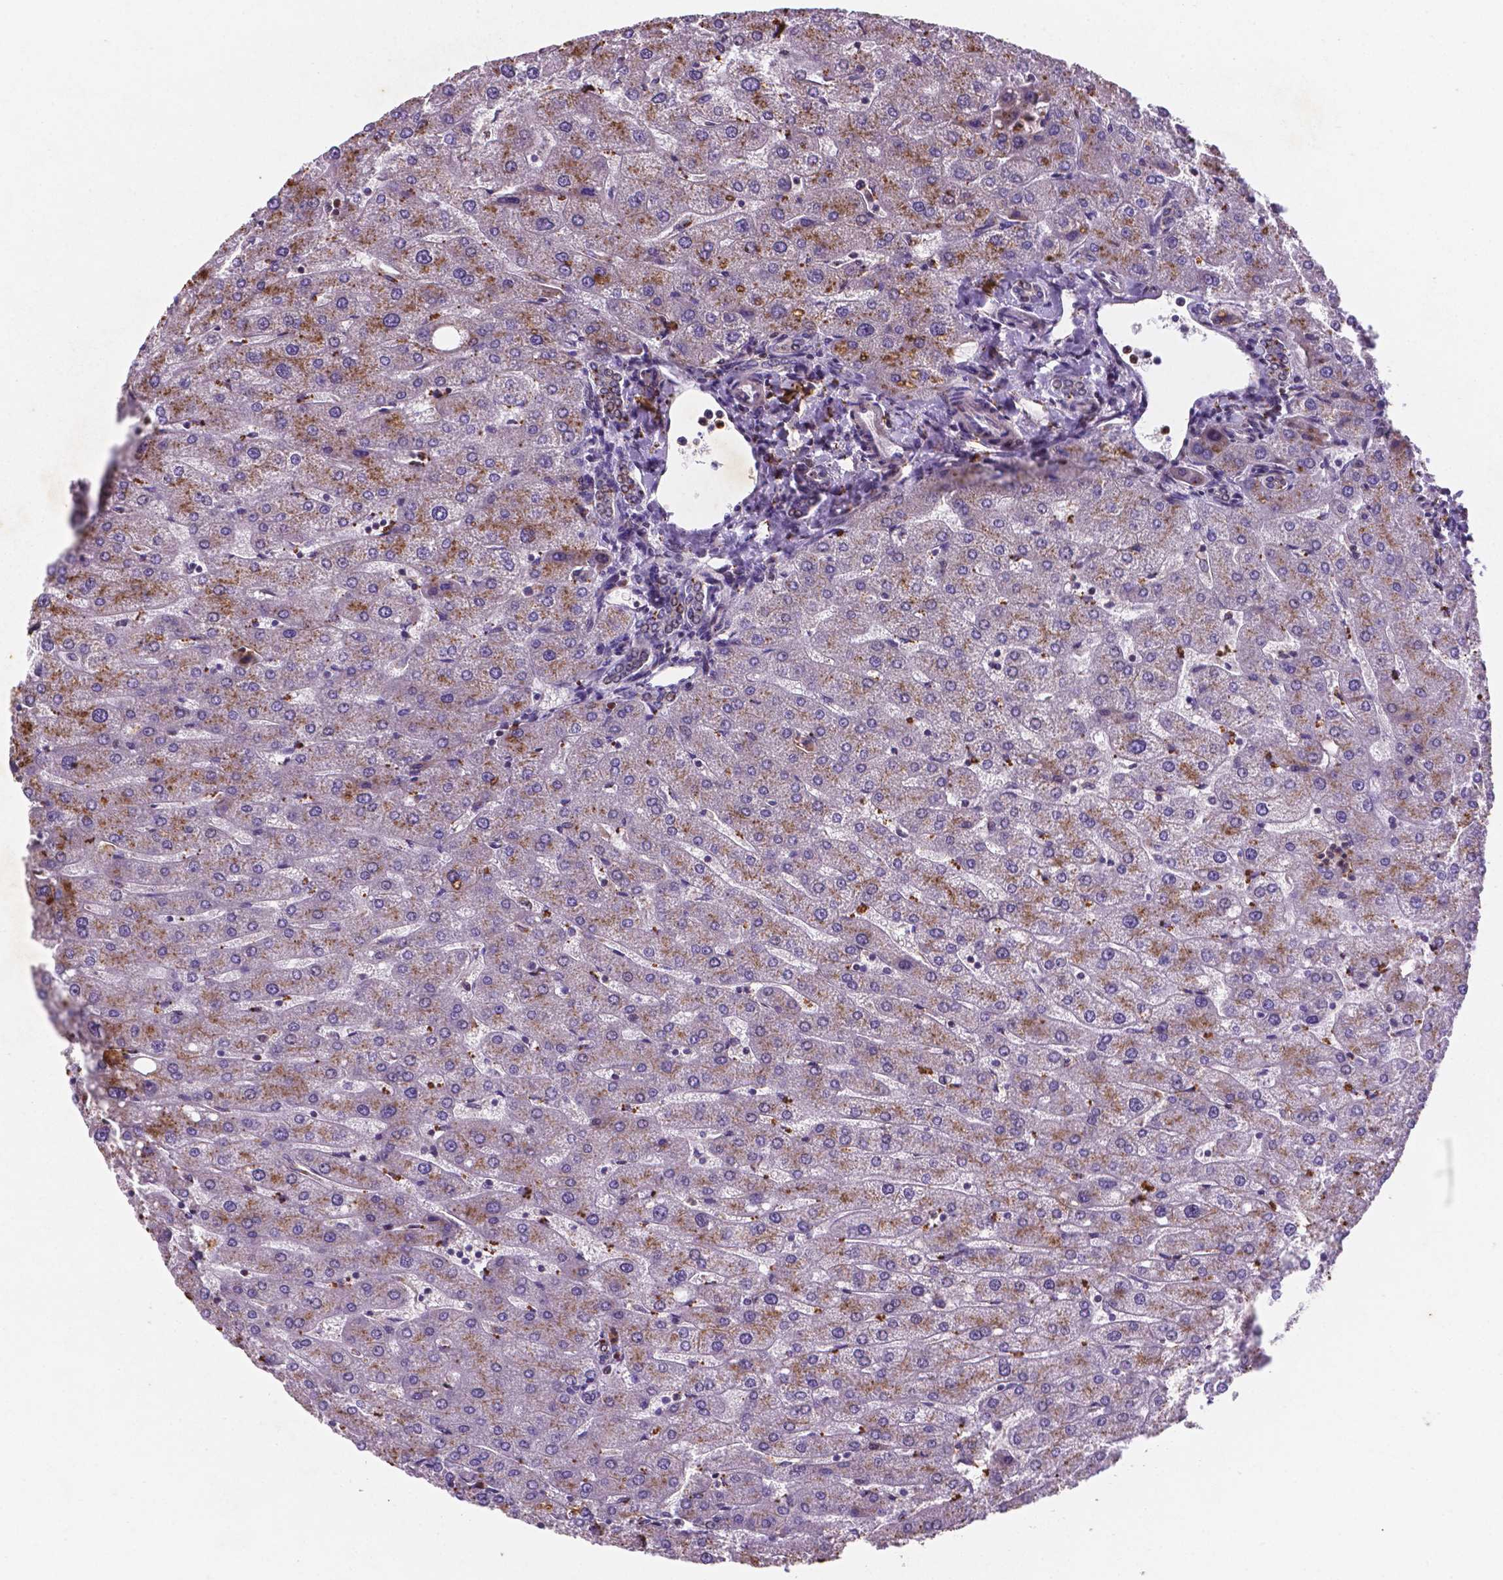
{"staining": {"intensity": "weak", "quantity": "<25%", "location": "cytoplasmic/membranous,nuclear"}, "tissue": "liver", "cell_type": "Cholangiocytes", "image_type": "normal", "snomed": [{"axis": "morphology", "description": "Normal tissue, NOS"}, {"axis": "topography", "description": "Liver"}], "caption": "Immunohistochemical staining of benign liver displays no significant expression in cholangiocytes.", "gene": "TM4SF20", "patient": {"sex": "male", "age": 67}}